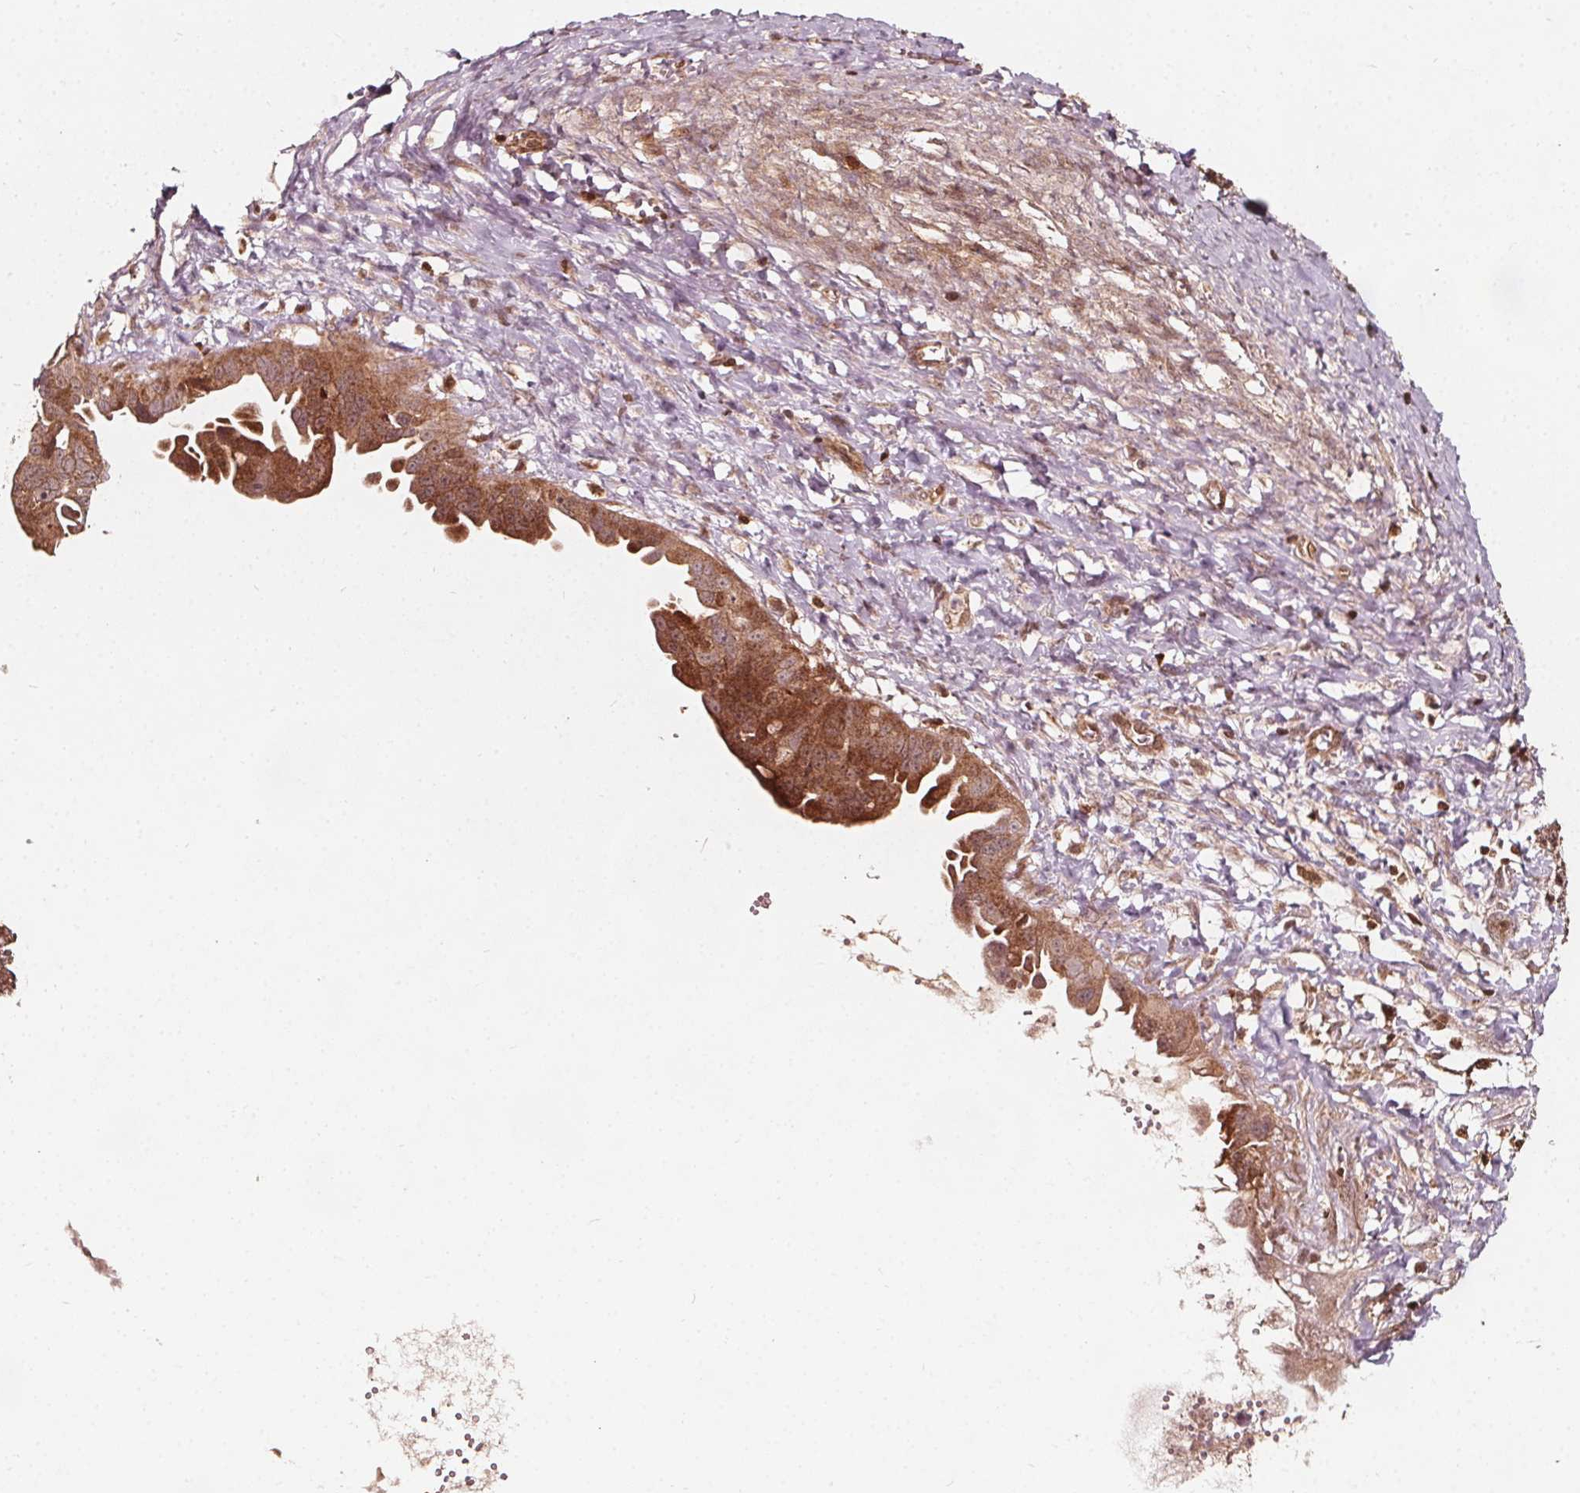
{"staining": {"intensity": "moderate", "quantity": ">75%", "location": "cytoplasmic/membranous"}, "tissue": "ovarian cancer", "cell_type": "Tumor cells", "image_type": "cancer", "snomed": [{"axis": "morphology", "description": "Carcinoma, endometroid"}, {"axis": "topography", "description": "Ovary"}], "caption": "Immunohistochemical staining of ovarian endometroid carcinoma displays medium levels of moderate cytoplasmic/membranous protein expression in approximately >75% of tumor cells.", "gene": "AIP", "patient": {"sex": "female", "age": 70}}